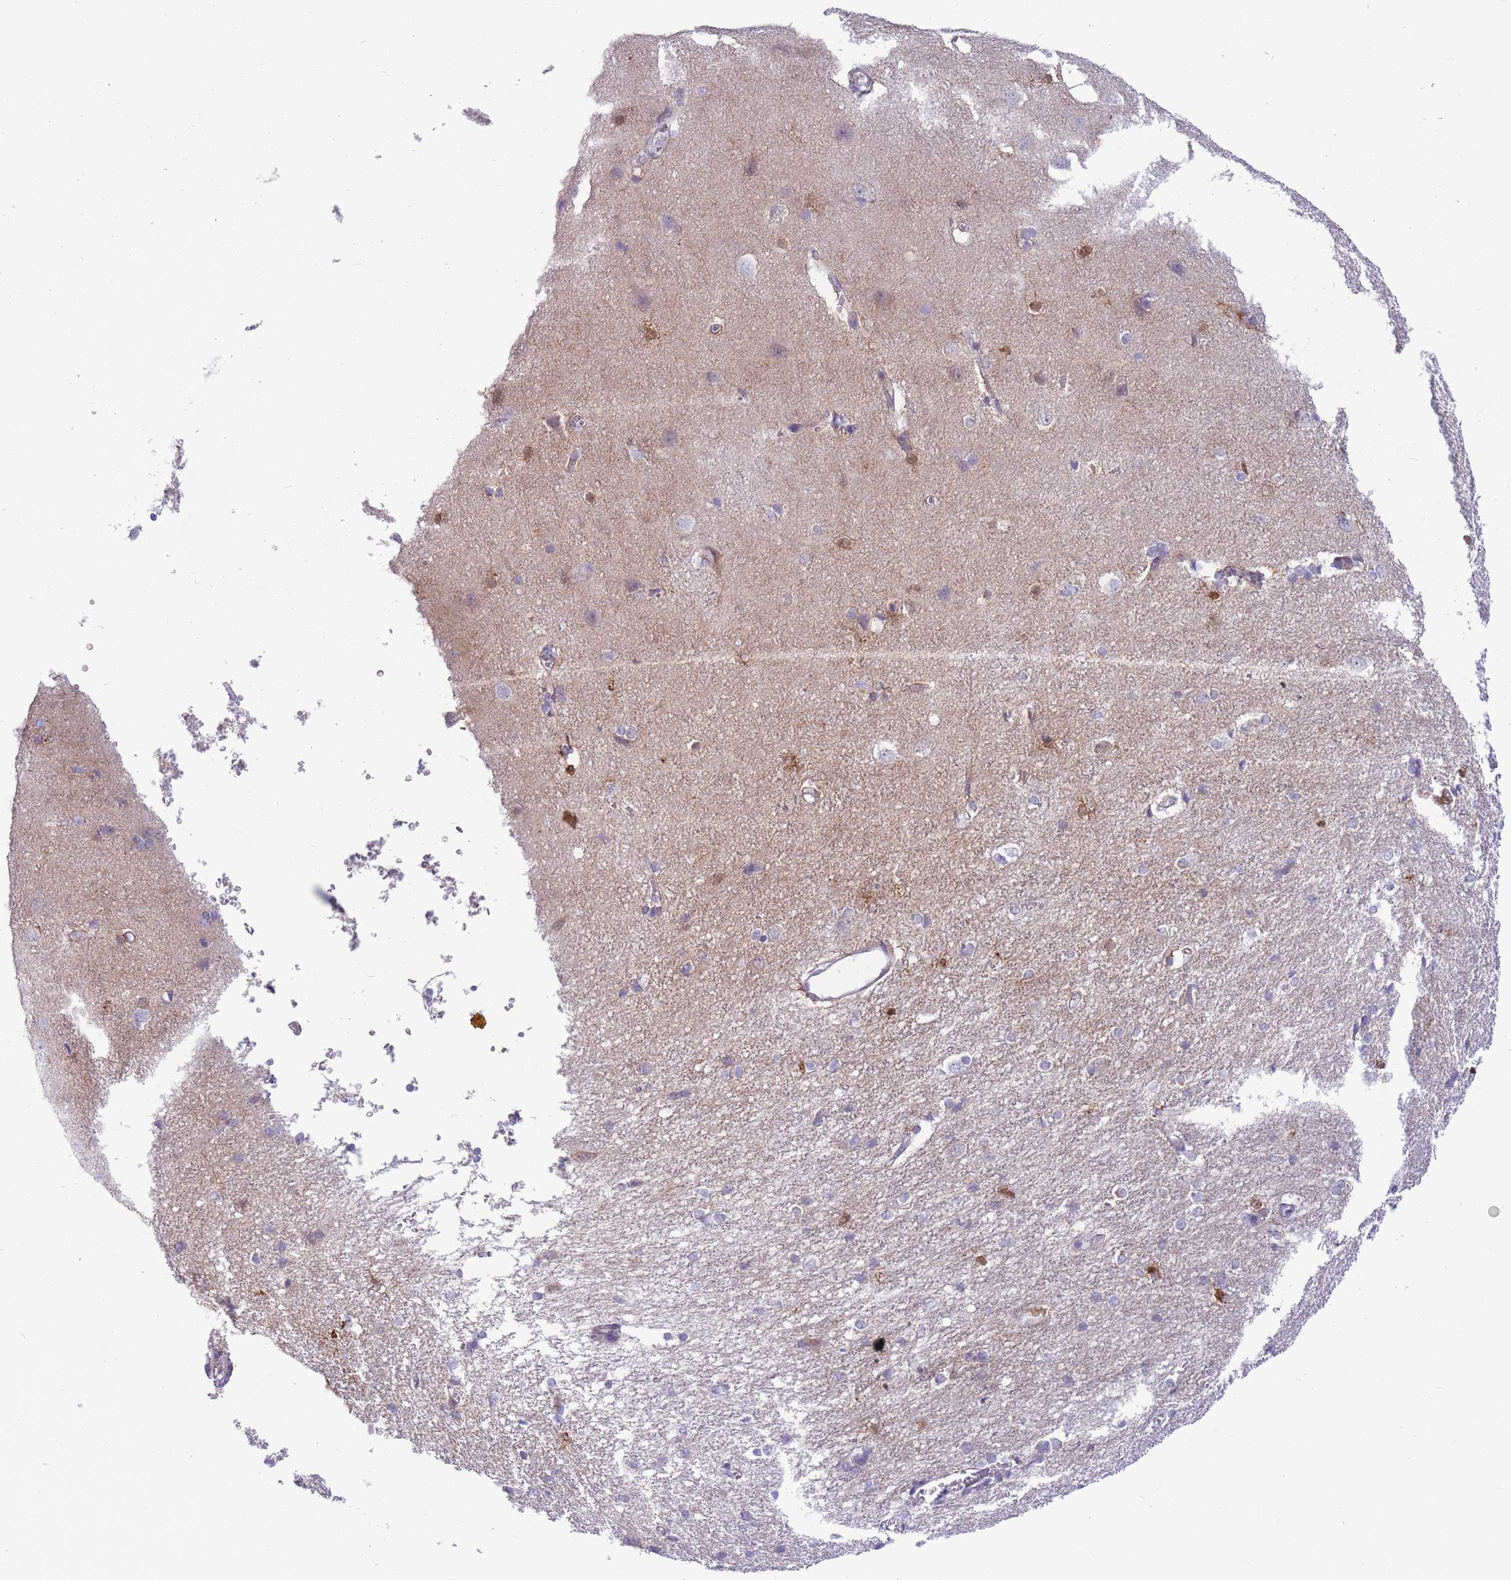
{"staining": {"intensity": "negative", "quantity": "none", "location": "none"}, "tissue": "cerebral cortex", "cell_type": "Endothelial cells", "image_type": "normal", "snomed": [{"axis": "morphology", "description": "Normal tissue, NOS"}, {"axis": "topography", "description": "Cerebral cortex"}], "caption": "Immunohistochemical staining of benign cerebral cortex displays no significant expression in endothelial cells. The staining is performed using DAB (3,3'-diaminobenzidine) brown chromogen with nuclei counter-stained in using hematoxylin.", "gene": "MTSS2", "patient": {"sex": "male", "age": 37}}